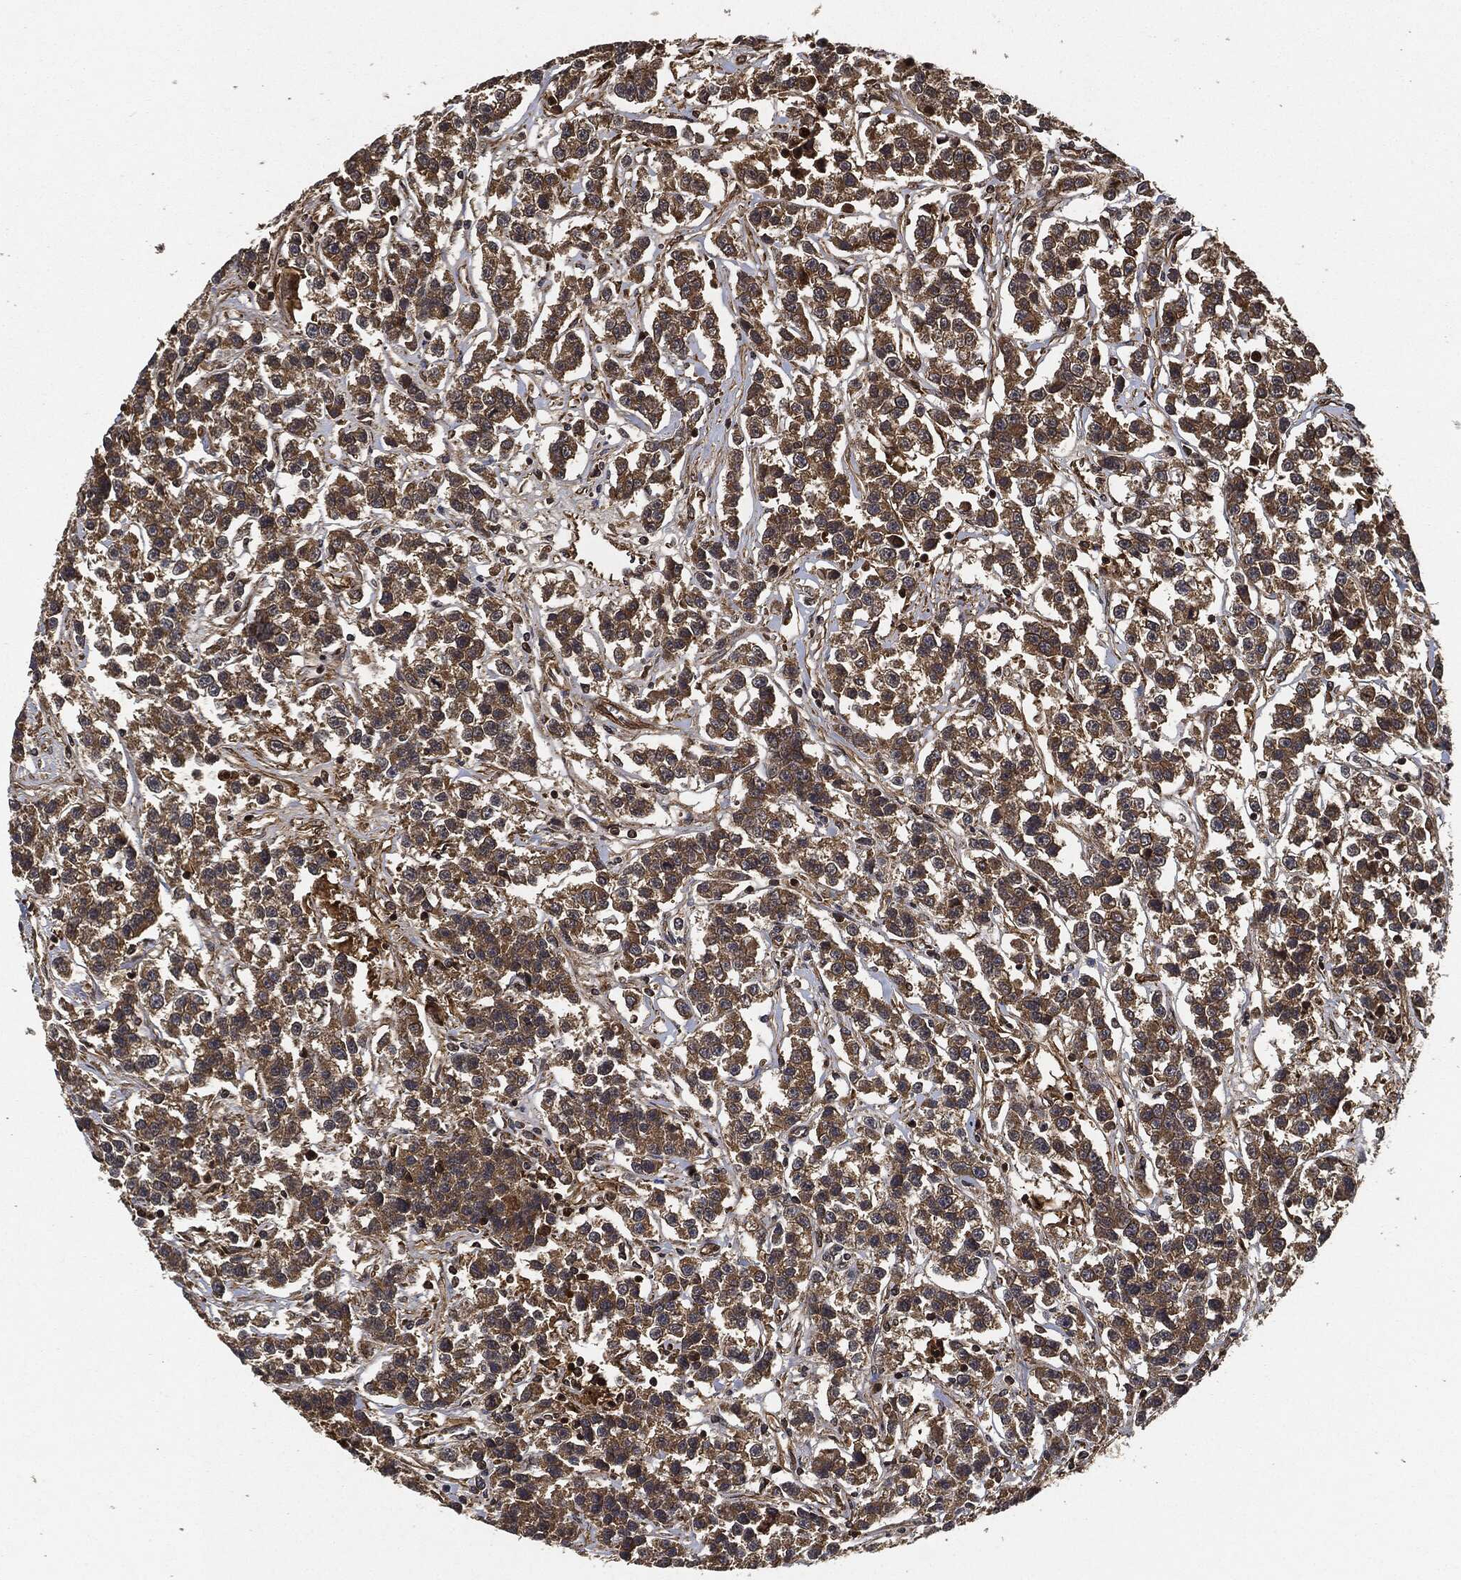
{"staining": {"intensity": "moderate", "quantity": ">75%", "location": "cytoplasmic/membranous"}, "tissue": "testis cancer", "cell_type": "Tumor cells", "image_type": "cancer", "snomed": [{"axis": "morphology", "description": "Seminoma, NOS"}, {"axis": "topography", "description": "Testis"}], "caption": "Immunohistochemistry micrograph of testis cancer (seminoma) stained for a protein (brown), which demonstrates medium levels of moderate cytoplasmic/membranous staining in approximately >75% of tumor cells.", "gene": "CEP290", "patient": {"sex": "male", "age": 59}}